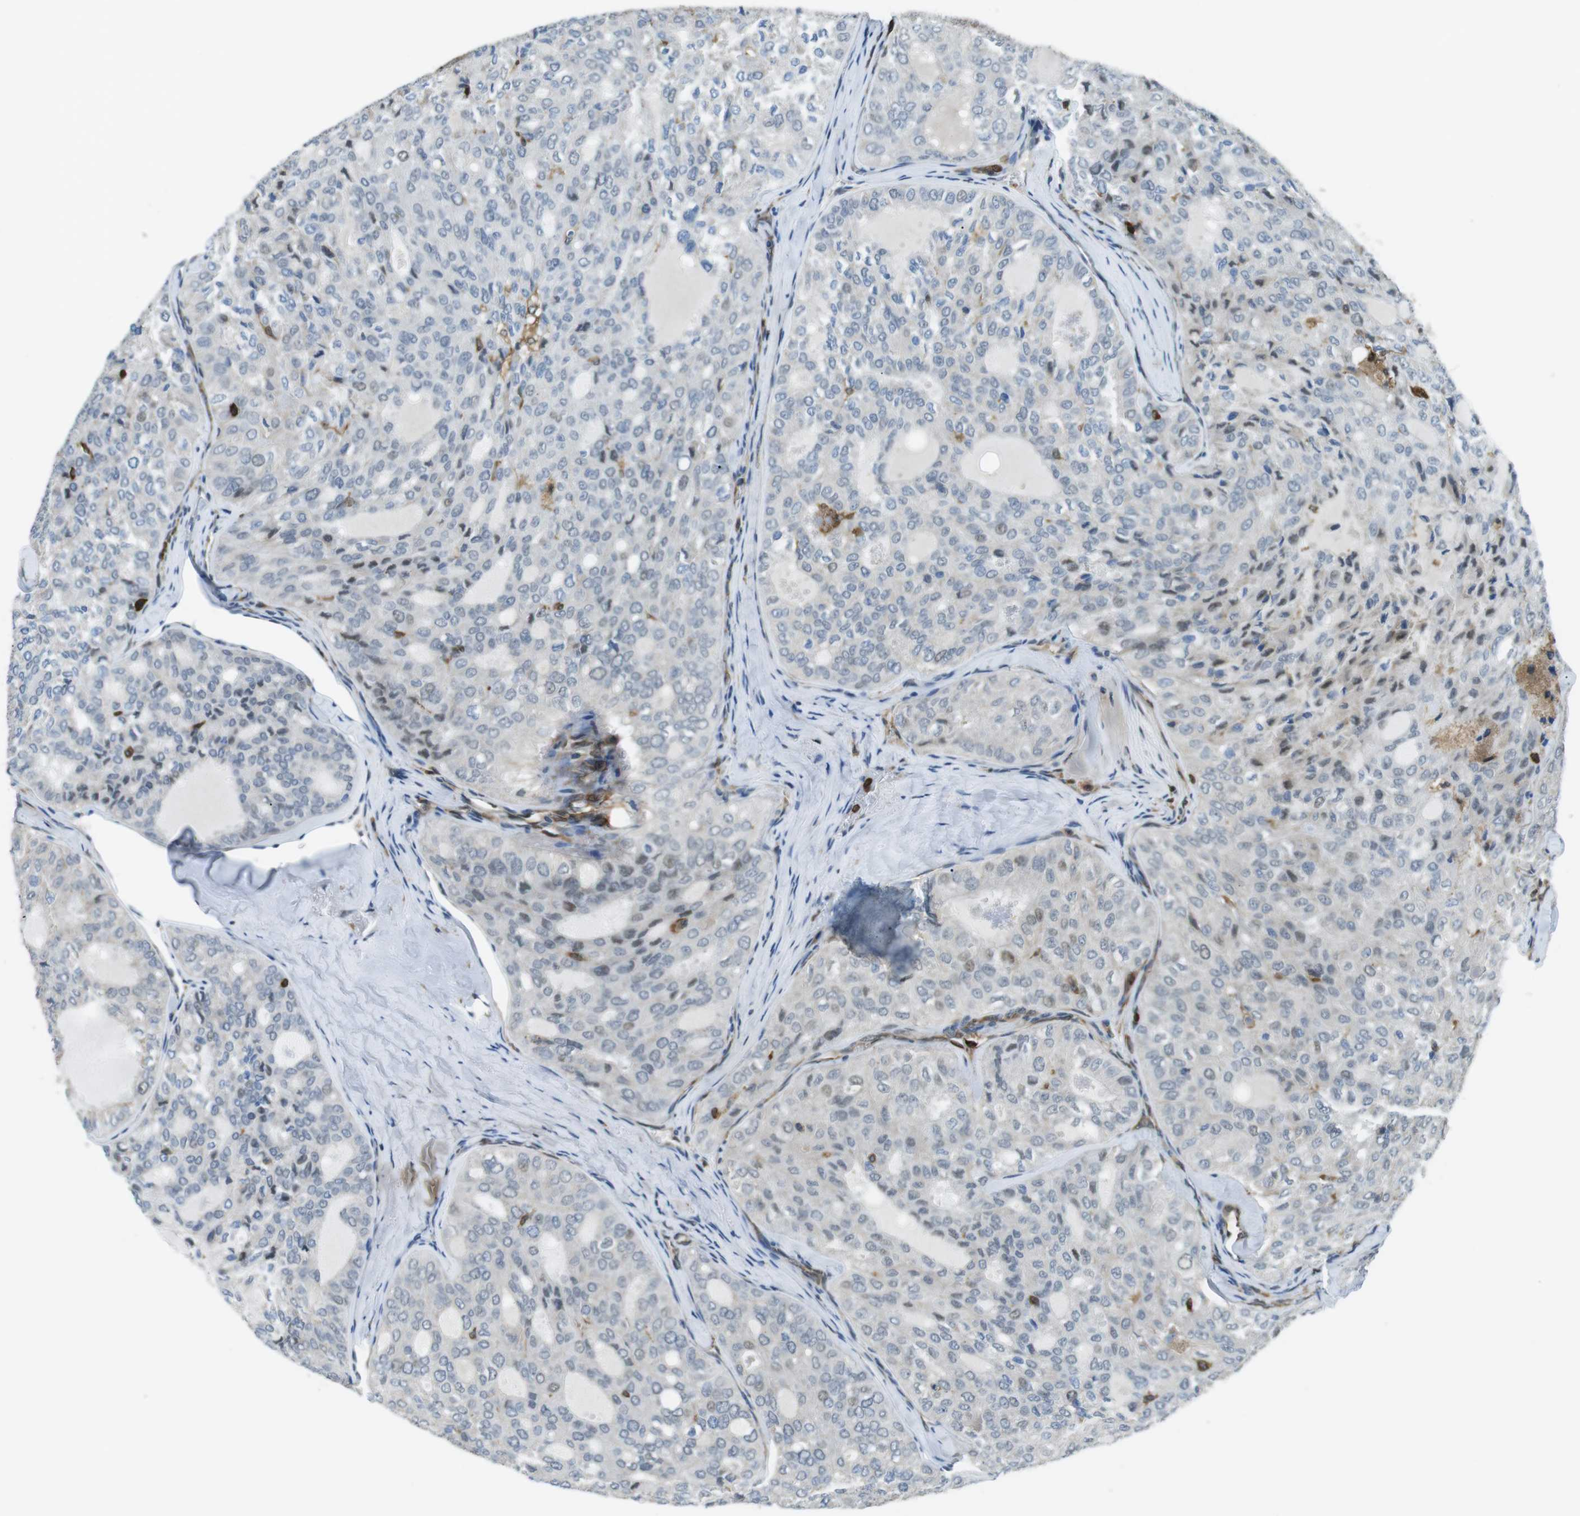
{"staining": {"intensity": "weak", "quantity": "<25%", "location": "nuclear"}, "tissue": "thyroid cancer", "cell_type": "Tumor cells", "image_type": "cancer", "snomed": [{"axis": "morphology", "description": "Follicular adenoma carcinoma, NOS"}, {"axis": "topography", "description": "Thyroid gland"}], "caption": "Image shows no significant protein expression in tumor cells of follicular adenoma carcinoma (thyroid).", "gene": "STK10", "patient": {"sex": "male", "age": 75}}